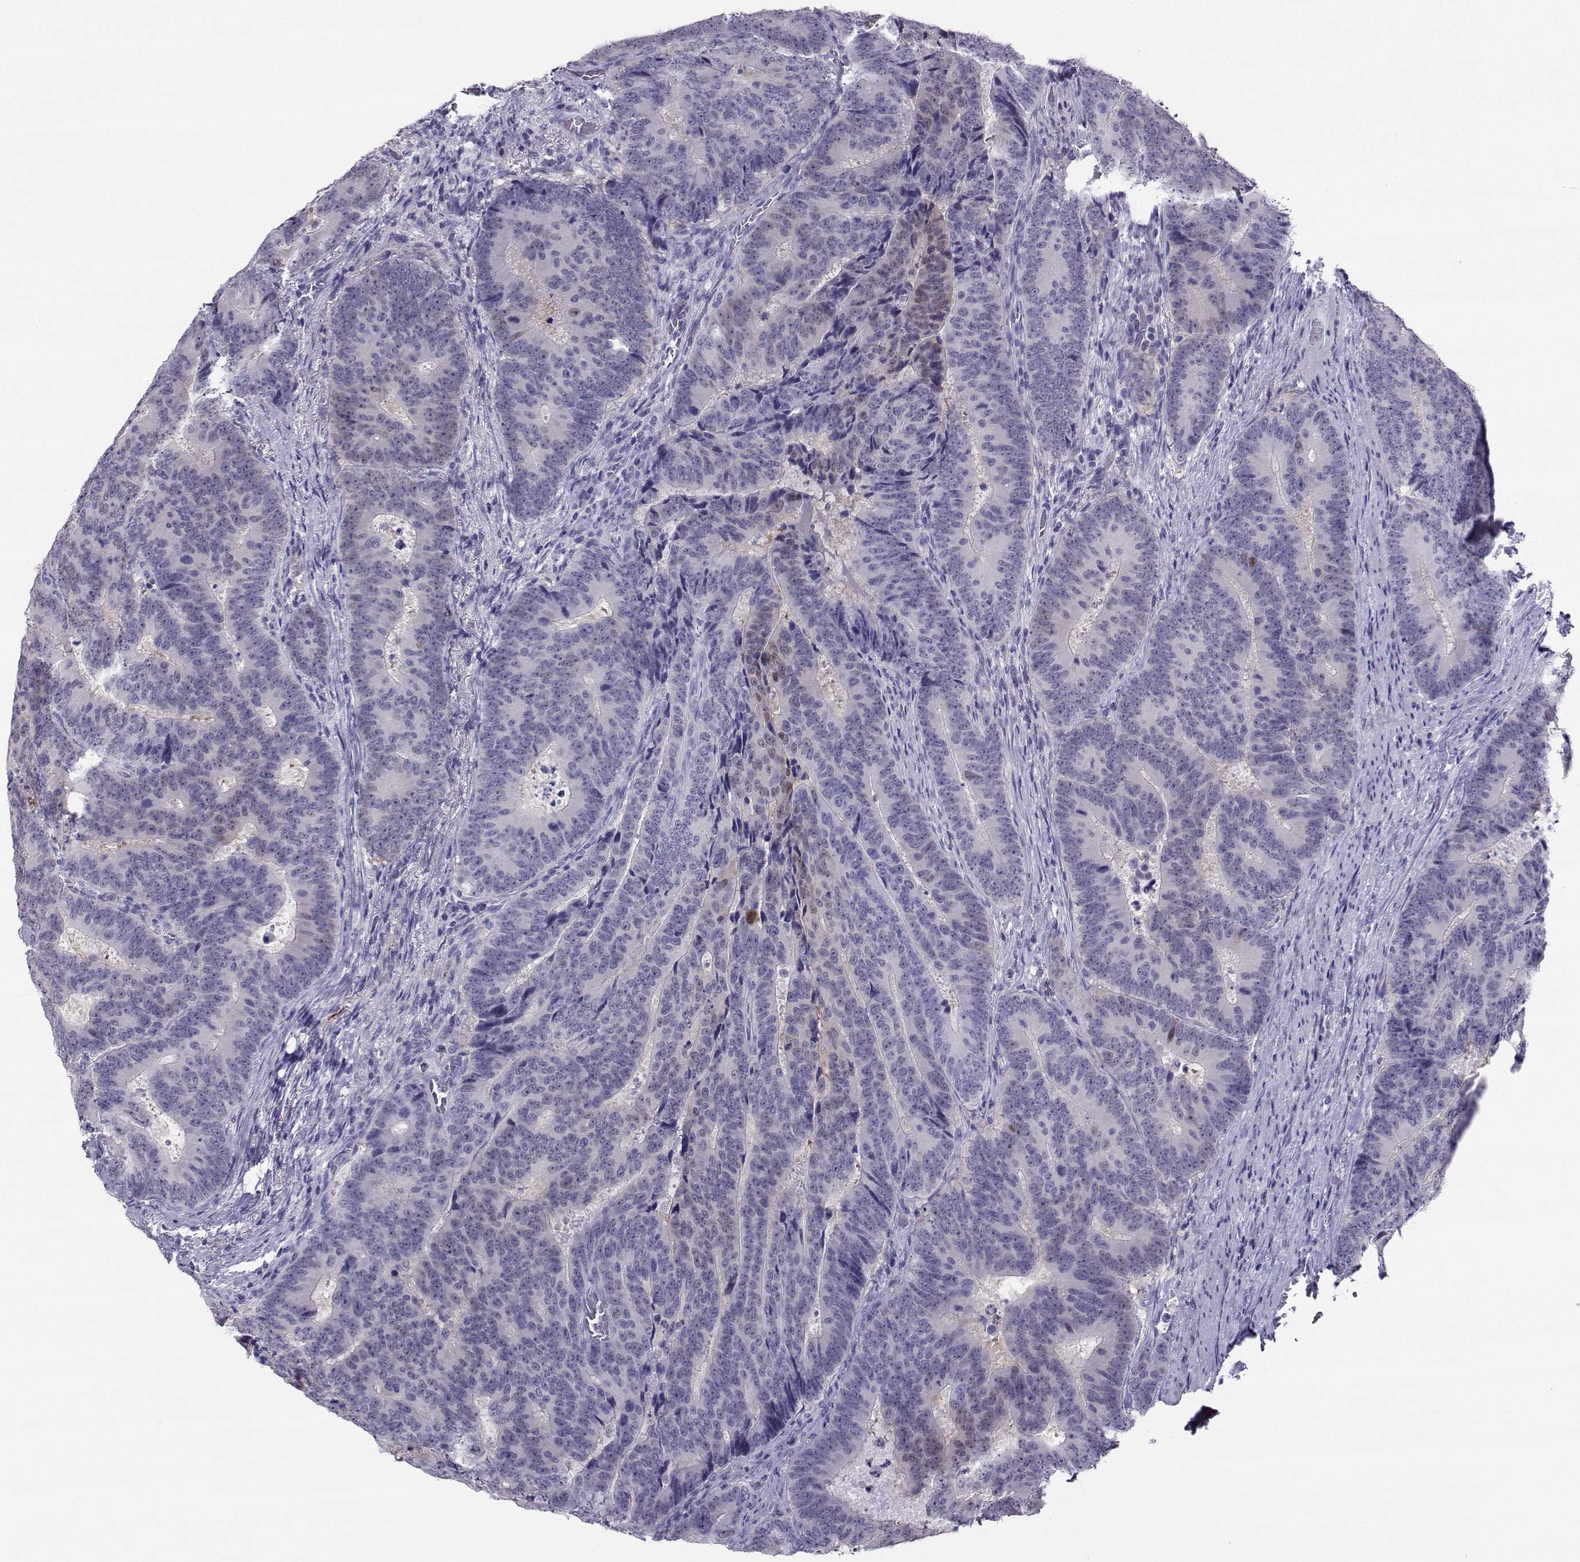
{"staining": {"intensity": "negative", "quantity": "none", "location": "none"}, "tissue": "colorectal cancer", "cell_type": "Tumor cells", "image_type": "cancer", "snomed": [{"axis": "morphology", "description": "Adenocarcinoma, NOS"}, {"axis": "topography", "description": "Colon"}], "caption": "Immunohistochemical staining of adenocarcinoma (colorectal) exhibits no significant staining in tumor cells.", "gene": "PGK1", "patient": {"sex": "female", "age": 82}}